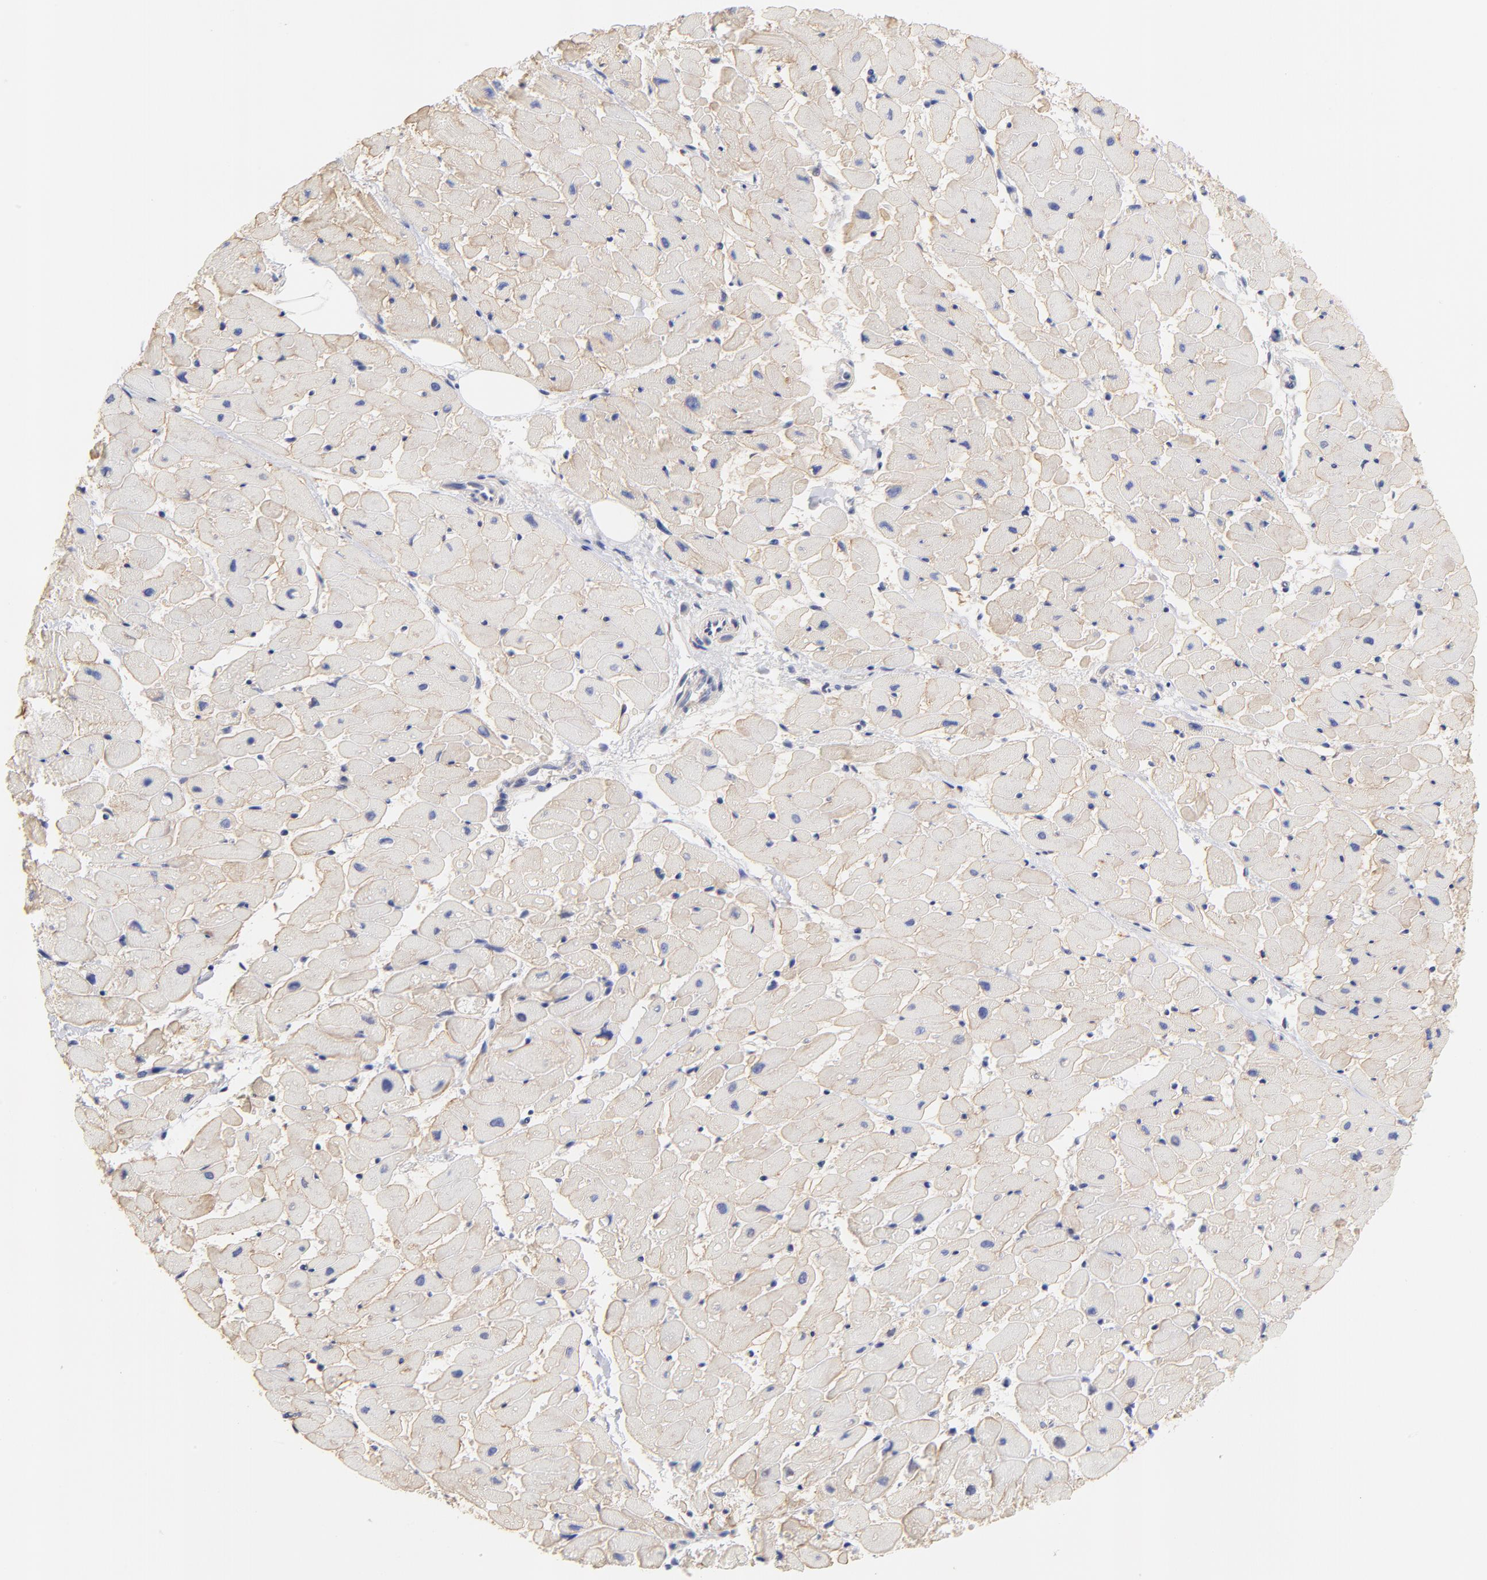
{"staining": {"intensity": "weak", "quantity": "25%-75%", "location": "cytoplasmic/membranous"}, "tissue": "heart muscle", "cell_type": "Cardiomyocytes", "image_type": "normal", "snomed": [{"axis": "morphology", "description": "Normal tissue, NOS"}, {"axis": "topography", "description": "Heart"}], "caption": "Heart muscle stained with DAB immunohistochemistry reveals low levels of weak cytoplasmic/membranous staining in approximately 25%-75% of cardiomyocytes.", "gene": "HS3ST1", "patient": {"sex": "female", "age": 19}}